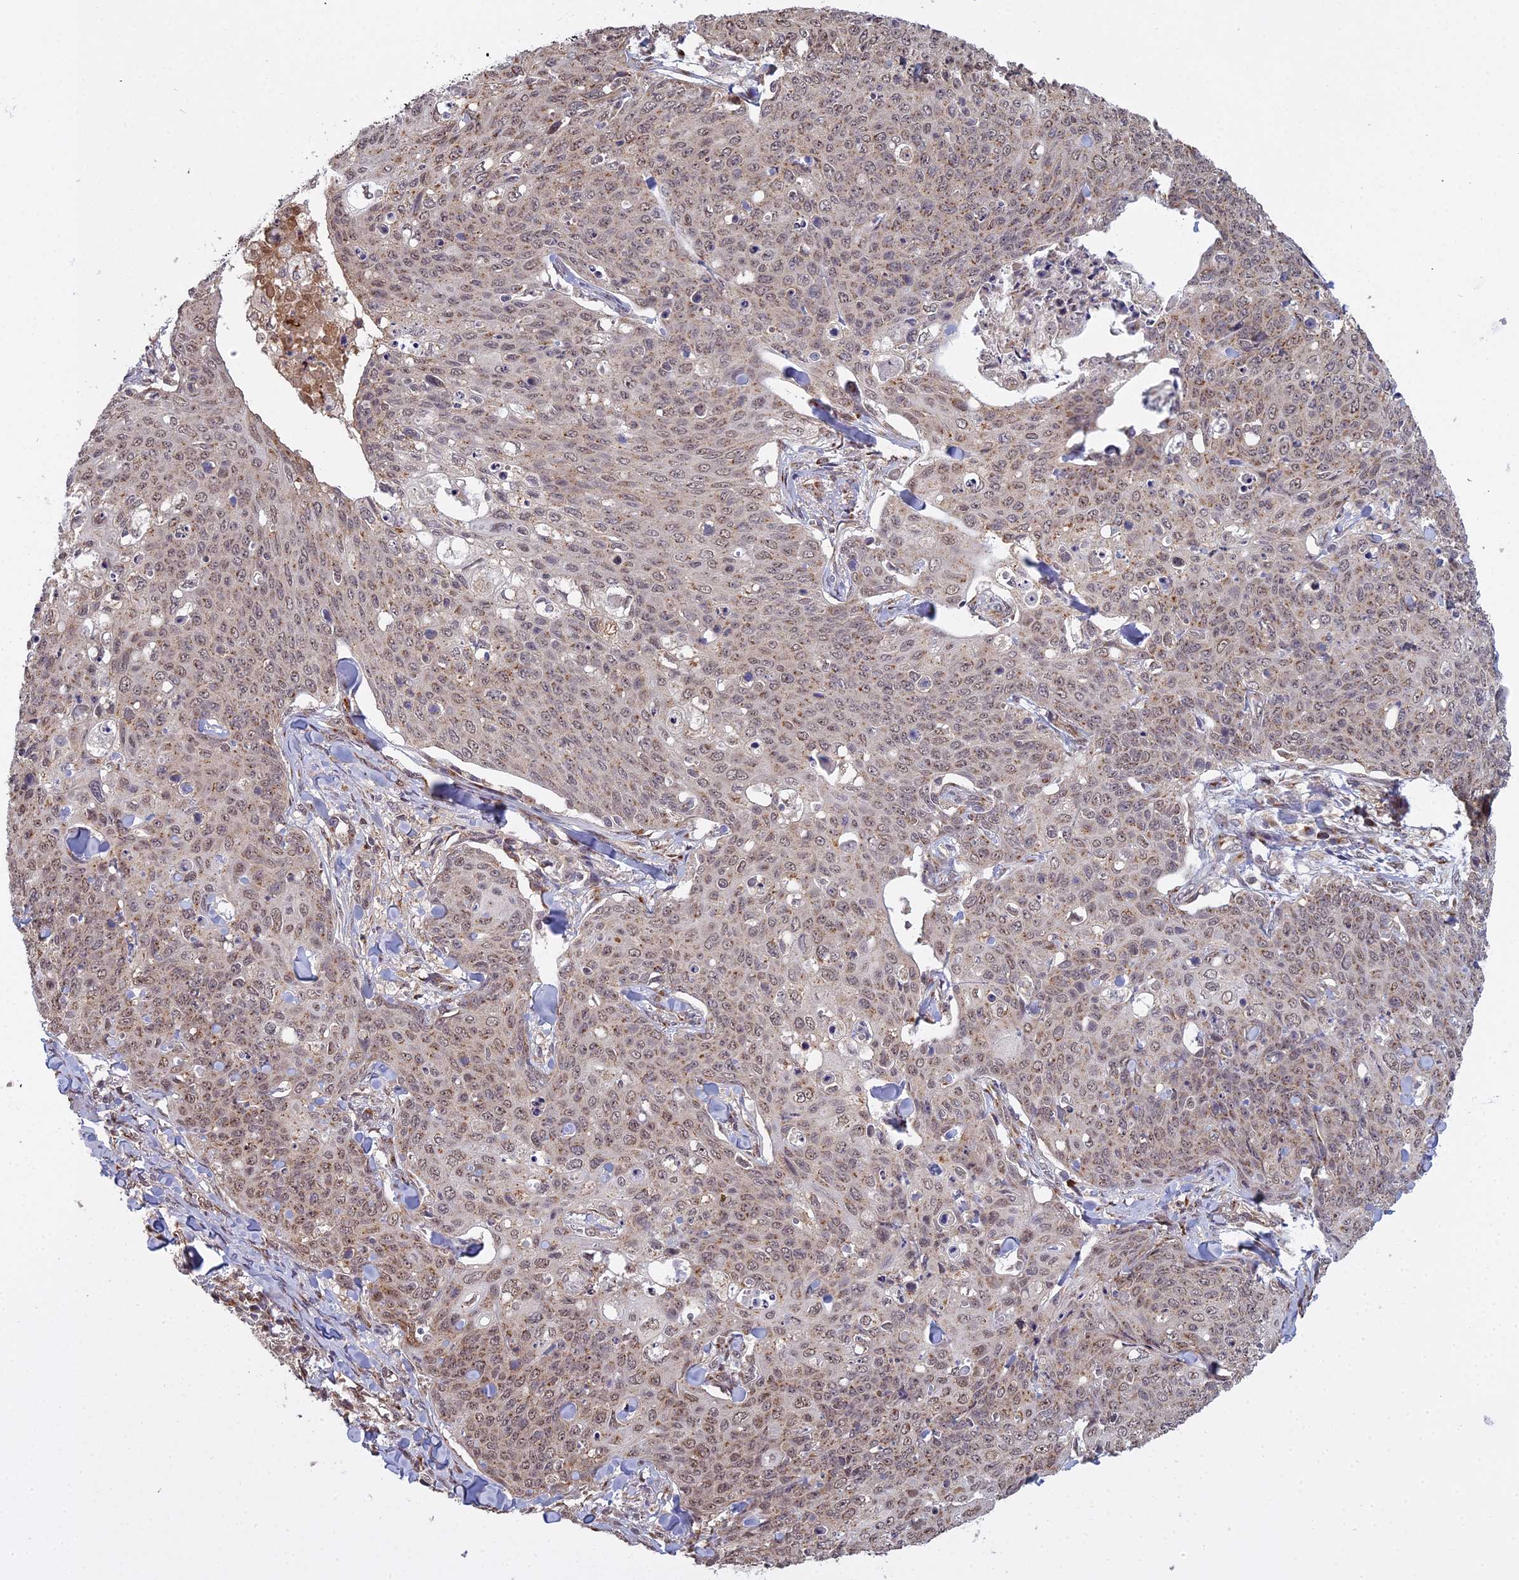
{"staining": {"intensity": "weak", "quantity": ">75%", "location": "nuclear"}, "tissue": "skin cancer", "cell_type": "Tumor cells", "image_type": "cancer", "snomed": [{"axis": "morphology", "description": "Squamous cell carcinoma, NOS"}, {"axis": "topography", "description": "Skin"}, {"axis": "topography", "description": "Vulva"}], "caption": "Protein expression analysis of skin squamous cell carcinoma demonstrates weak nuclear staining in about >75% of tumor cells. The staining is performed using DAB (3,3'-diaminobenzidine) brown chromogen to label protein expression. The nuclei are counter-stained blue using hematoxylin.", "gene": "MEOX1", "patient": {"sex": "female", "age": 85}}